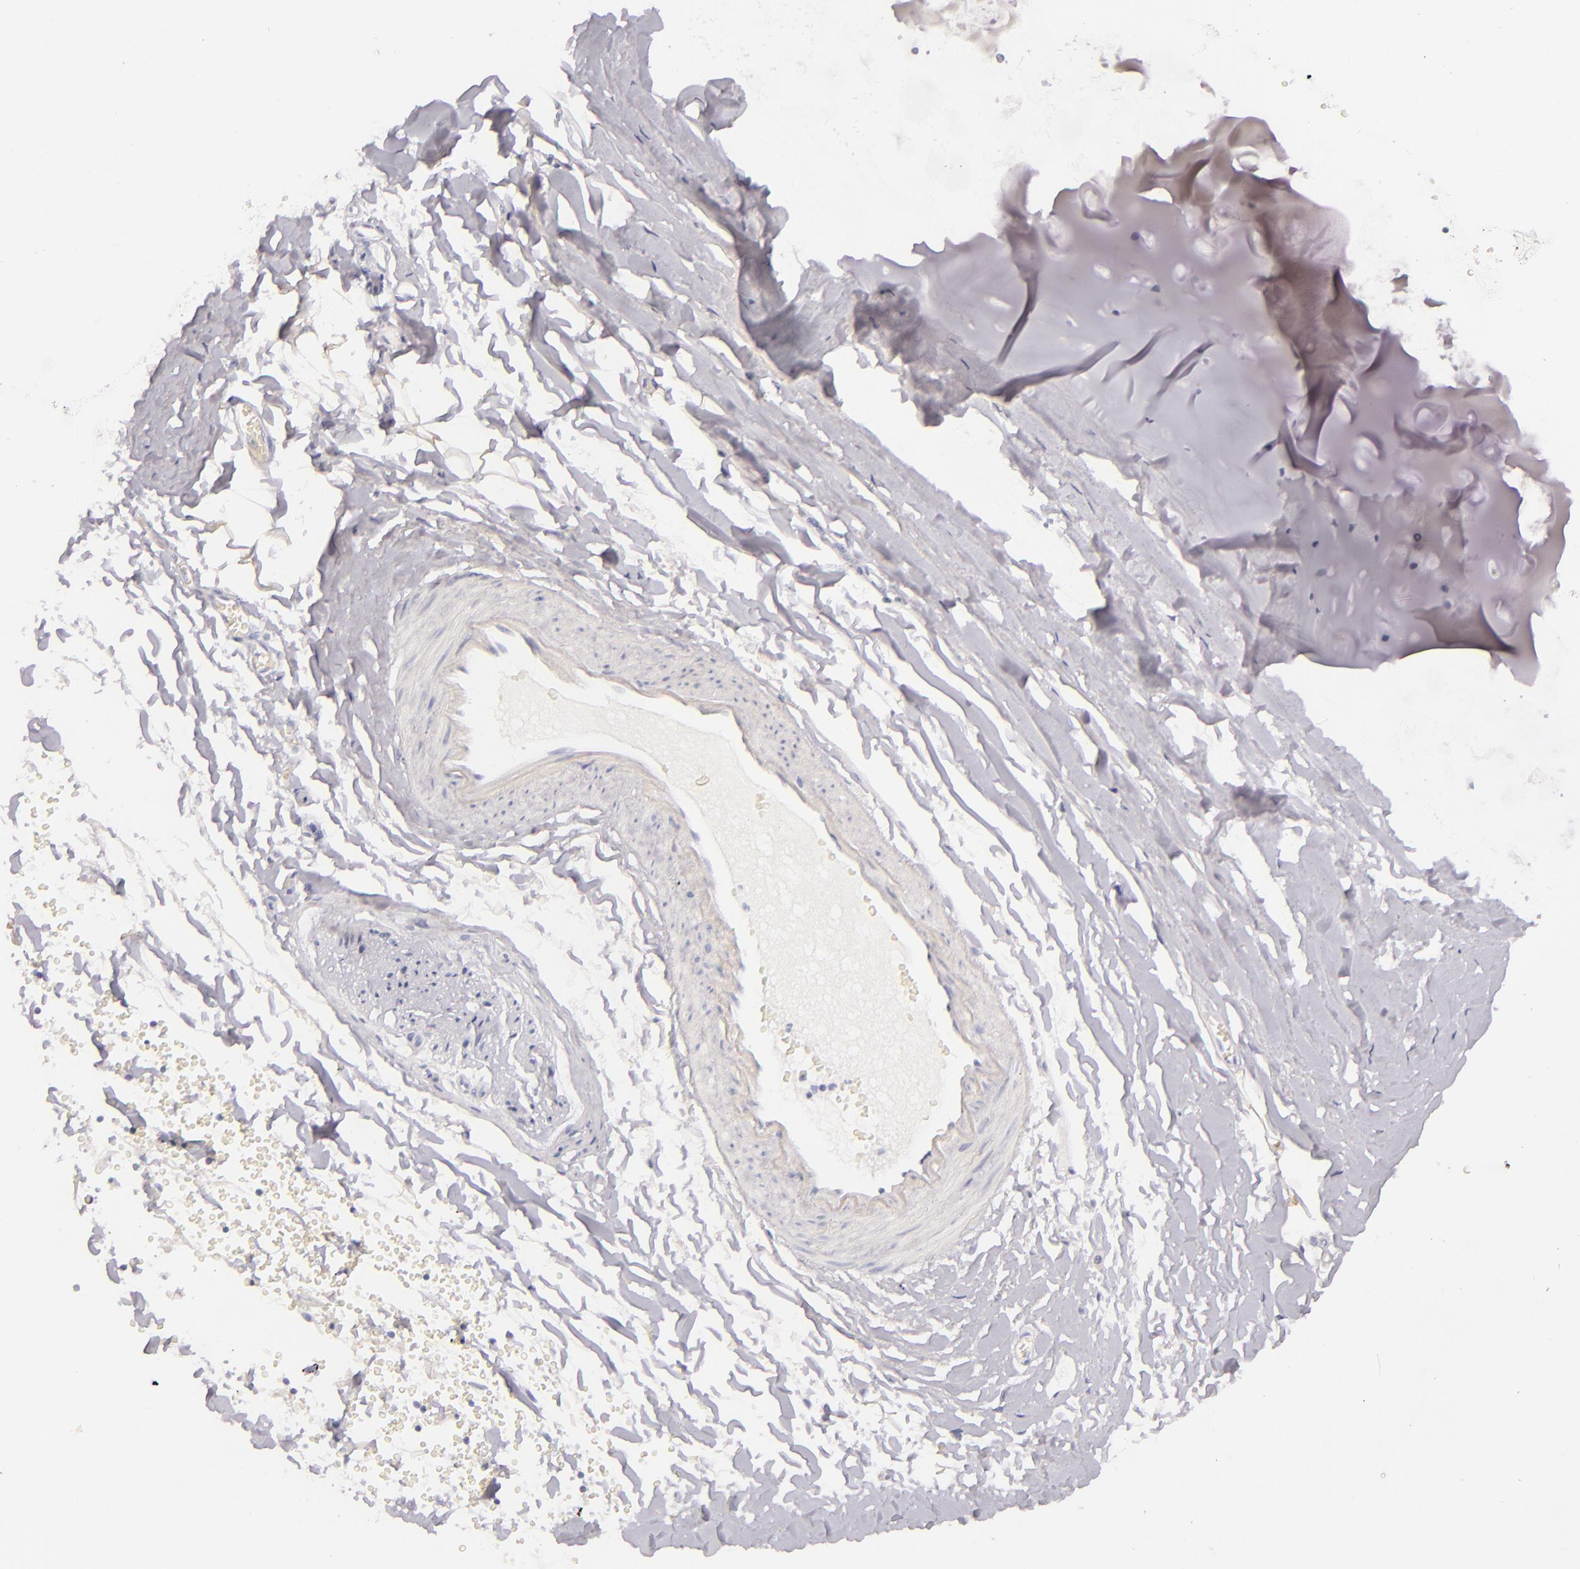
{"staining": {"intensity": "negative", "quantity": "none", "location": "none"}, "tissue": "adipose tissue", "cell_type": "Adipocytes", "image_type": "normal", "snomed": [{"axis": "morphology", "description": "Normal tissue, NOS"}, {"axis": "topography", "description": "Bronchus"}, {"axis": "topography", "description": "Lung"}], "caption": "IHC micrograph of normal adipose tissue: human adipose tissue stained with DAB (3,3'-diaminobenzidine) reveals no significant protein staining in adipocytes. The staining was performed using DAB (3,3'-diaminobenzidine) to visualize the protein expression in brown, while the nuclei were stained in blue with hematoxylin (Magnification: 20x).", "gene": "CD207", "patient": {"sex": "female", "age": 56}}